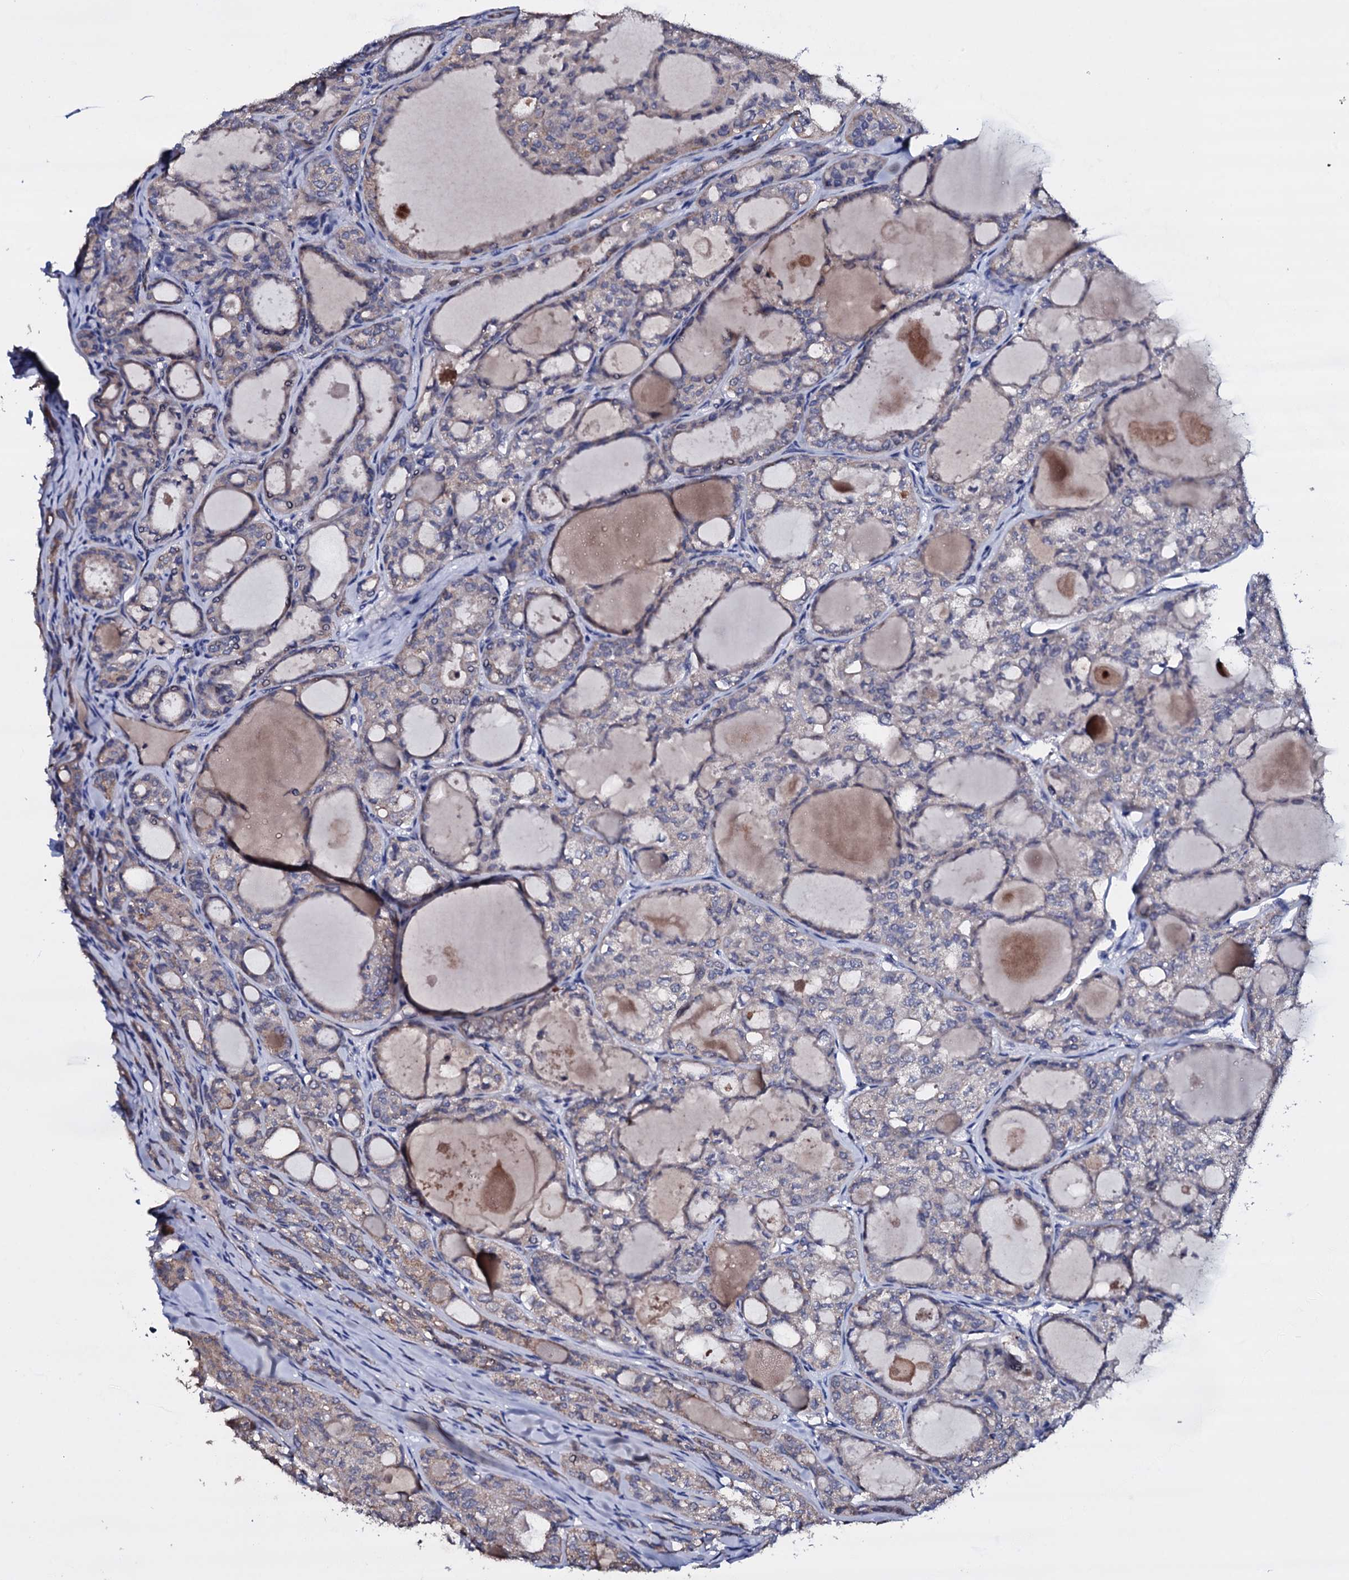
{"staining": {"intensity": "negative", "quantity": "none", "location": "none"}, "tissue": "thyroid cancer", "cell_type": "Tumor cells", "image_type": "cancer", "snomed": [{"axis": "morphology", "description": "Follicular adenoma carcinoma, NOS"}, {"axis": "topography", "description": "Thyroid gland"}], "caption": "A high-resolution histopathology image shows immunohistochemistry staining of thyroid cancer, which reveals no significant staining in tumor cells. (DAB (3,3'-diaminobenzidine) immunohistochemistry, high magnification).", "gene": "BCL2L14", "patient": {"sex": "male", "age": 75}}